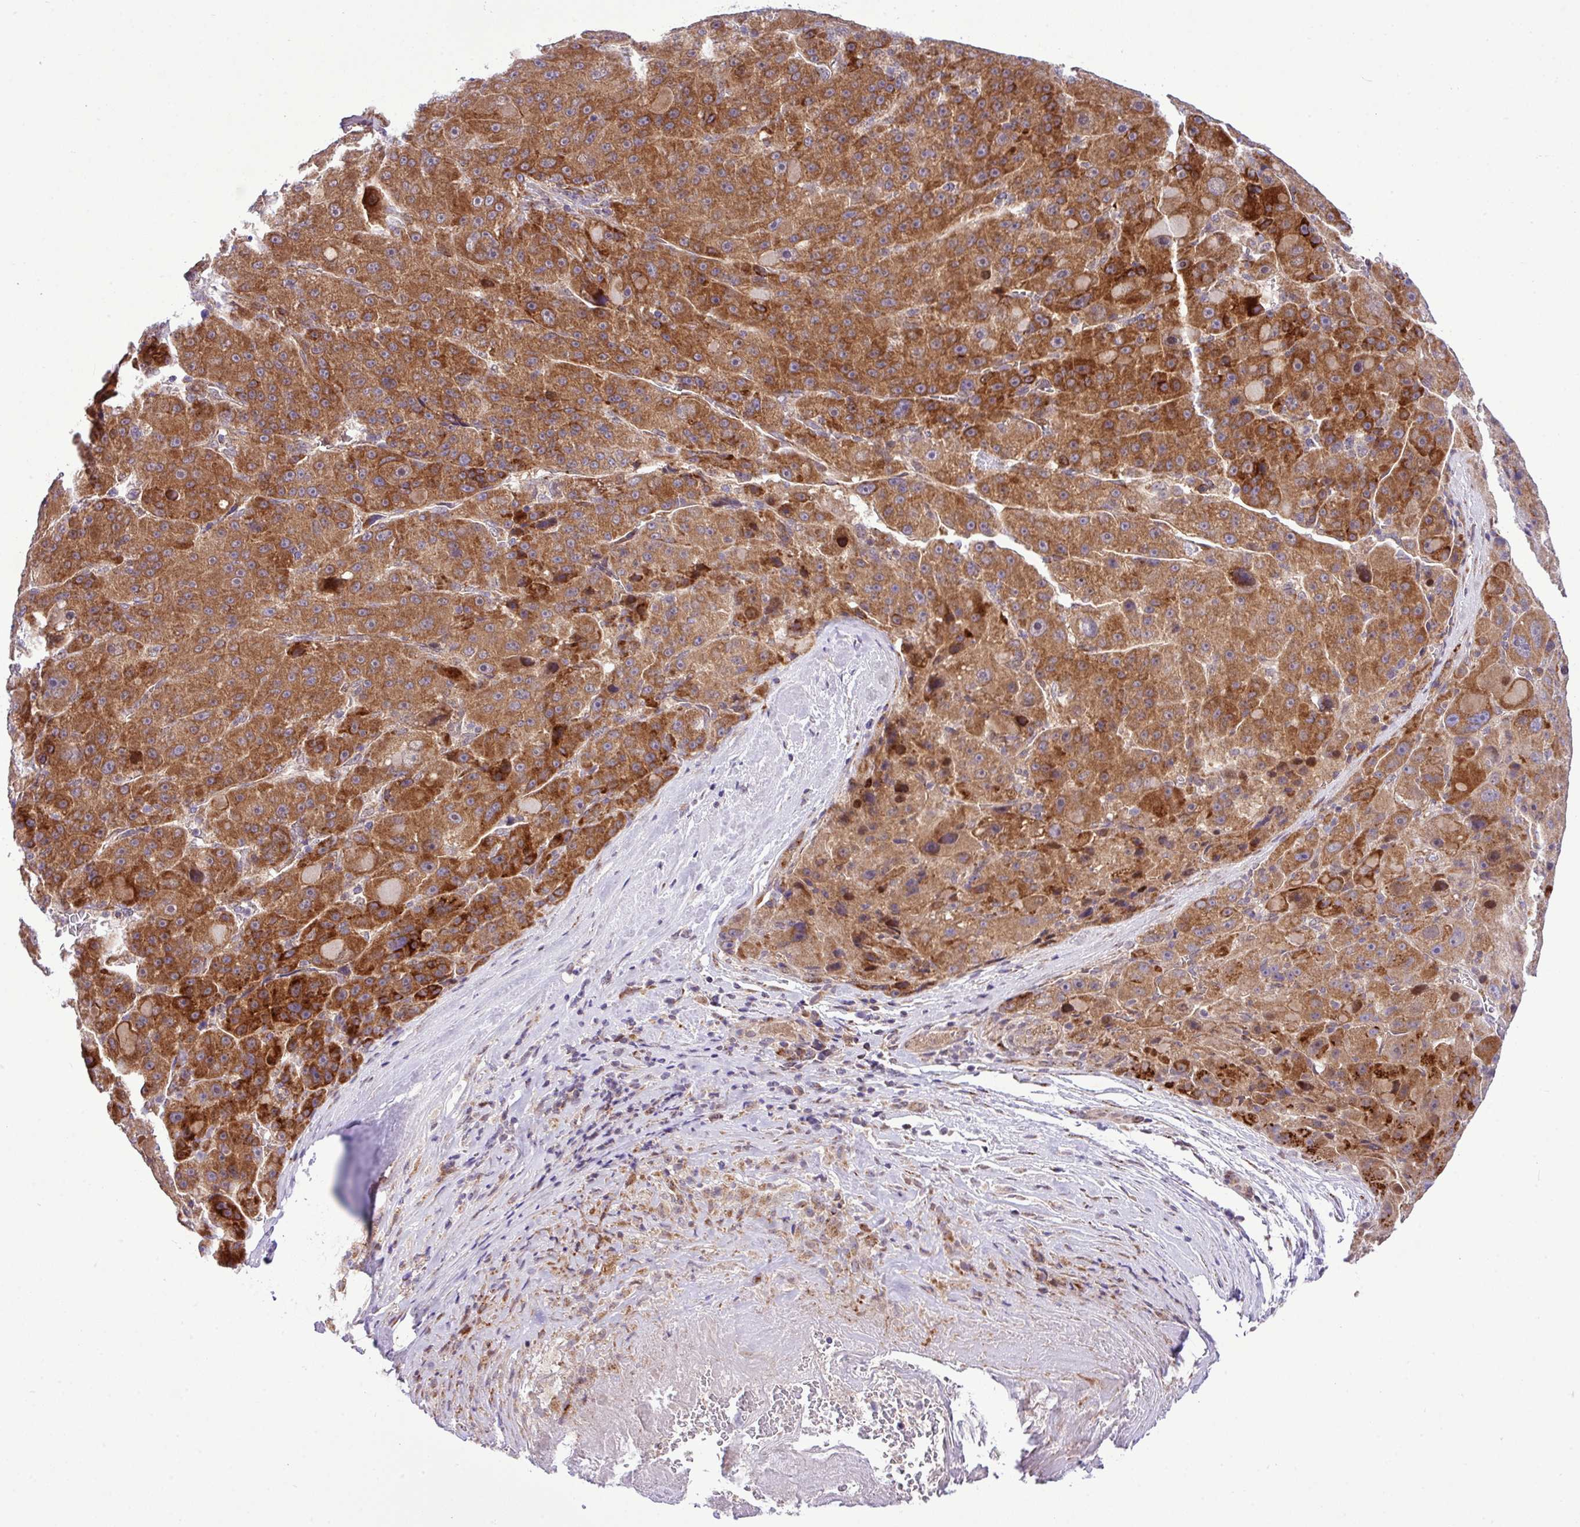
{"staining": {"intensity": "strong", "quantity": ">75%", "location": "cytoplasmic/membranous"}, "tissue": "liver cancer", "cell_type": "Tumor cells", "image_type": "cancer", "snomed": [{"axis": "morphology", "description": "Carcinoma, Hepatocellular, NOS"}, {"axis": "topography", "description": "Liver"}], "caption": "Tumor cells demonstrate strong cytoplasmic/membranous positivity in approximately >75% of cells in liver cancer (hepatocellular carcinoma).", "gene": "B3GNT9", "patient": {"sex": "male", "age": 76}}